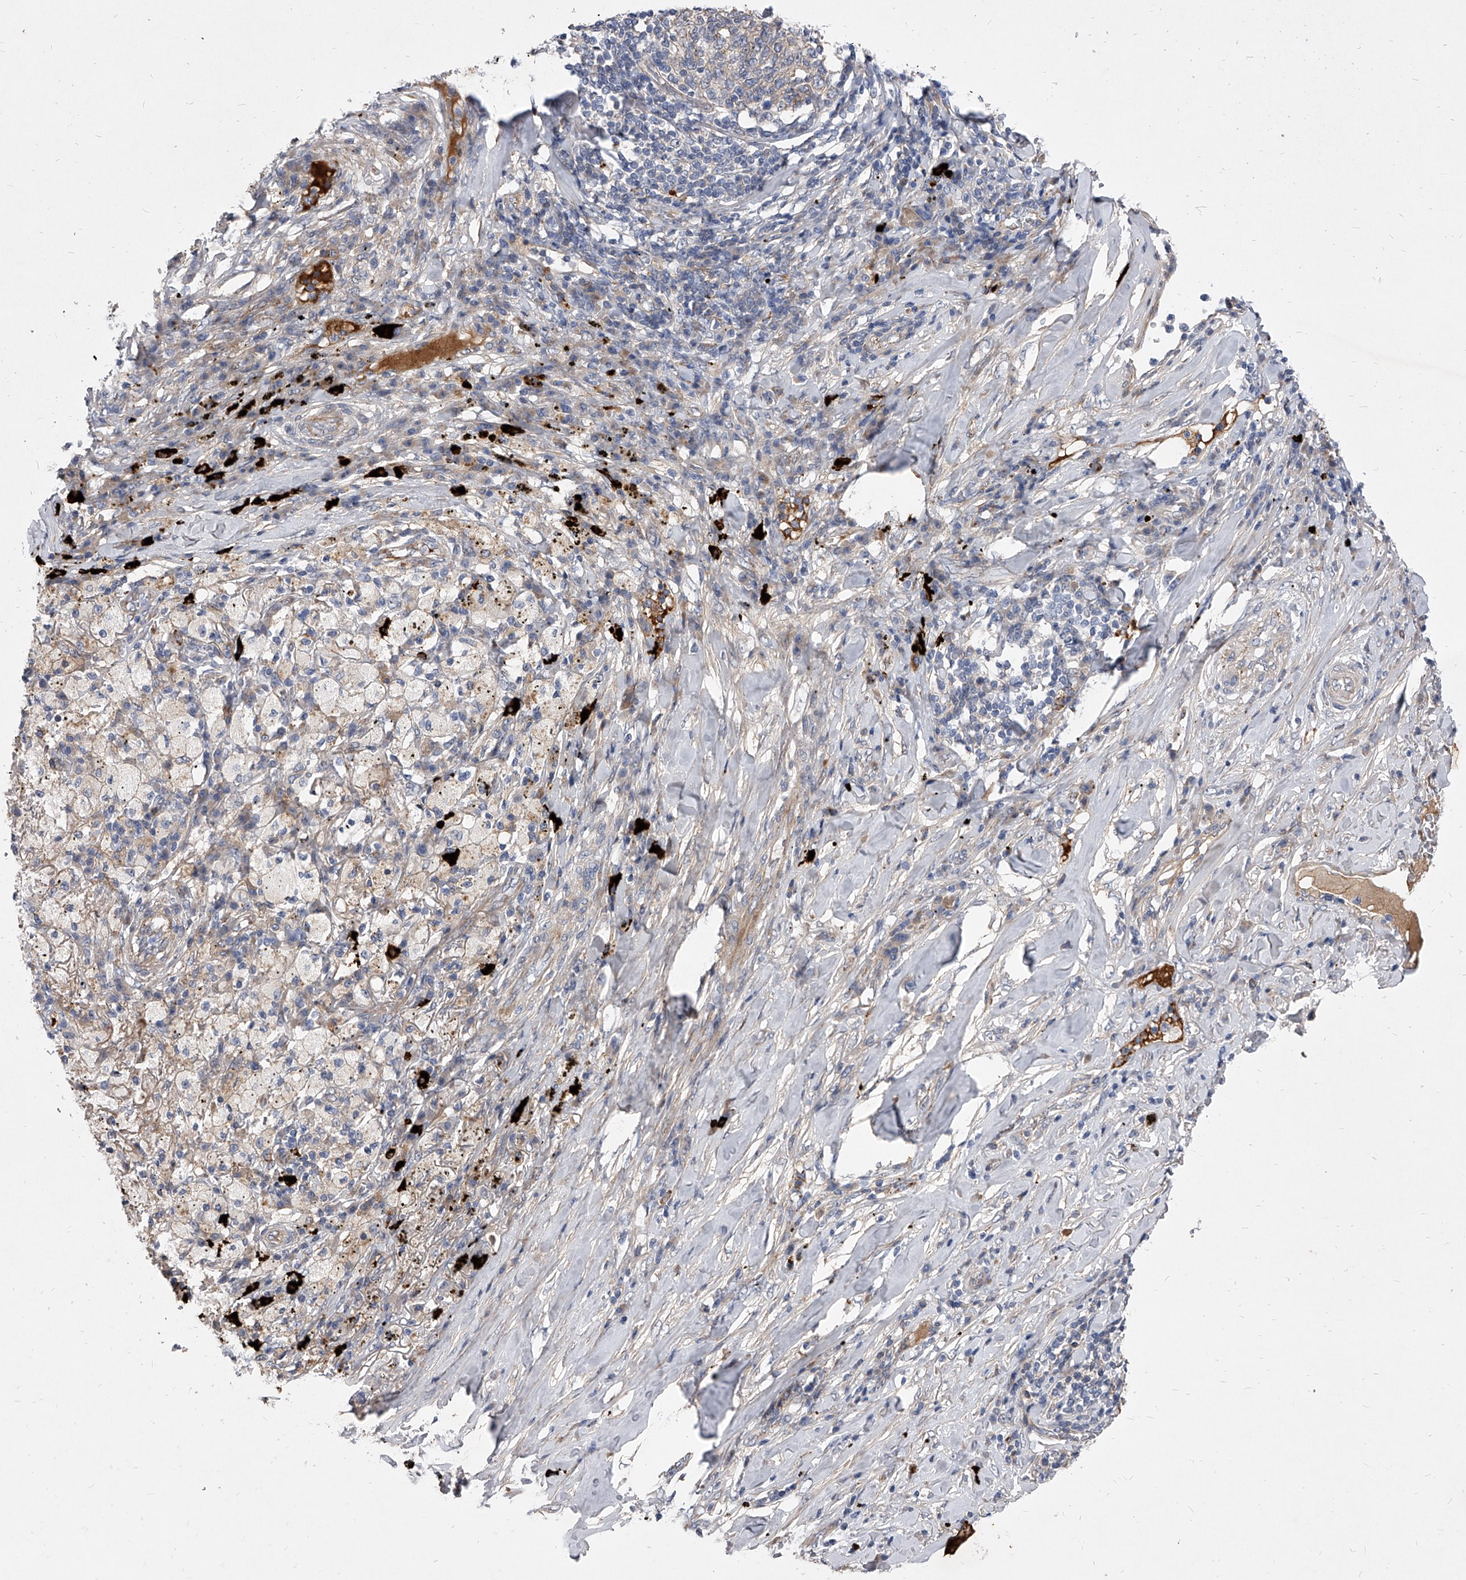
{"staining": {"intensity": "weak", "quantity": "<25%", "location": "cytoplasmic/membranous"}, "tissue": "lung cancer", "cell_type": "Tumor cells", "image_type": "cancer", "snomed": [{"axis": "morphology", "description": "Squamous cell carcinoma, NOS"}, {"axis": "topography", "description": "Lung"}], "caption": "High magnification brightfield microscopy of lung cancer (squamous cell carcinoma) stained with DAB (brown) and counterstained with hematoxylin (blue): tumor cells show no significant expression.", "gene": "MINDY4", "patient": {"sex": "female", "age": 63}}